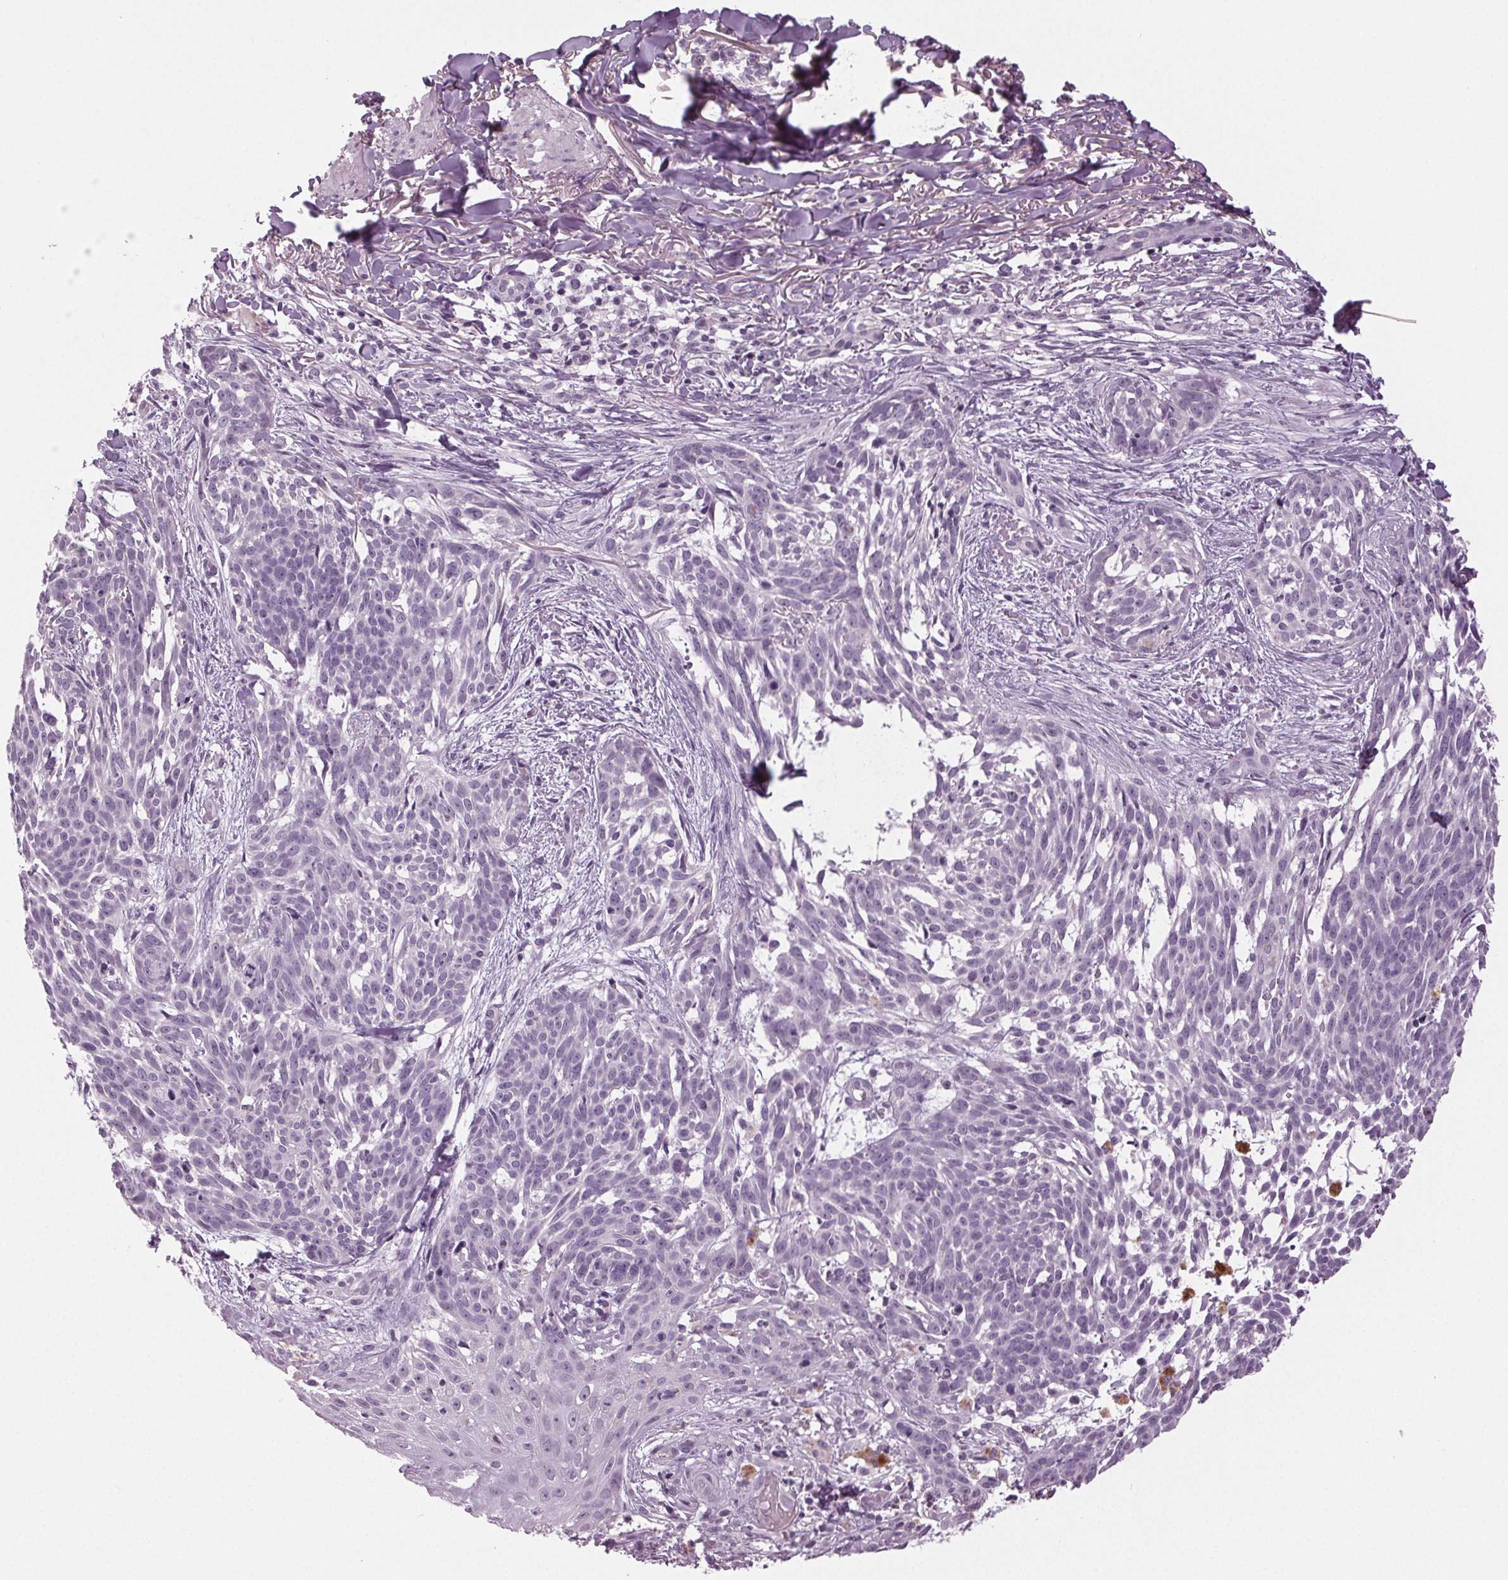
{"staining": {"intensity": "negative", "quantity": "none", "location": "none"}, "tissue": "skin cancer", "cell_type": "Tumor cells", "image_type": "cancer", "snomed": [{"axis": "morphology", "description": "Basal cell carcinoma"}, {"axis": "topography", "description": "Skin"}], "caption": "Skin cancer stained for a protein using immunohistochemistry shows no positivity tumor cells.", "gene": "DNAH12", "patient": {"sex": "male", "age": 88}}